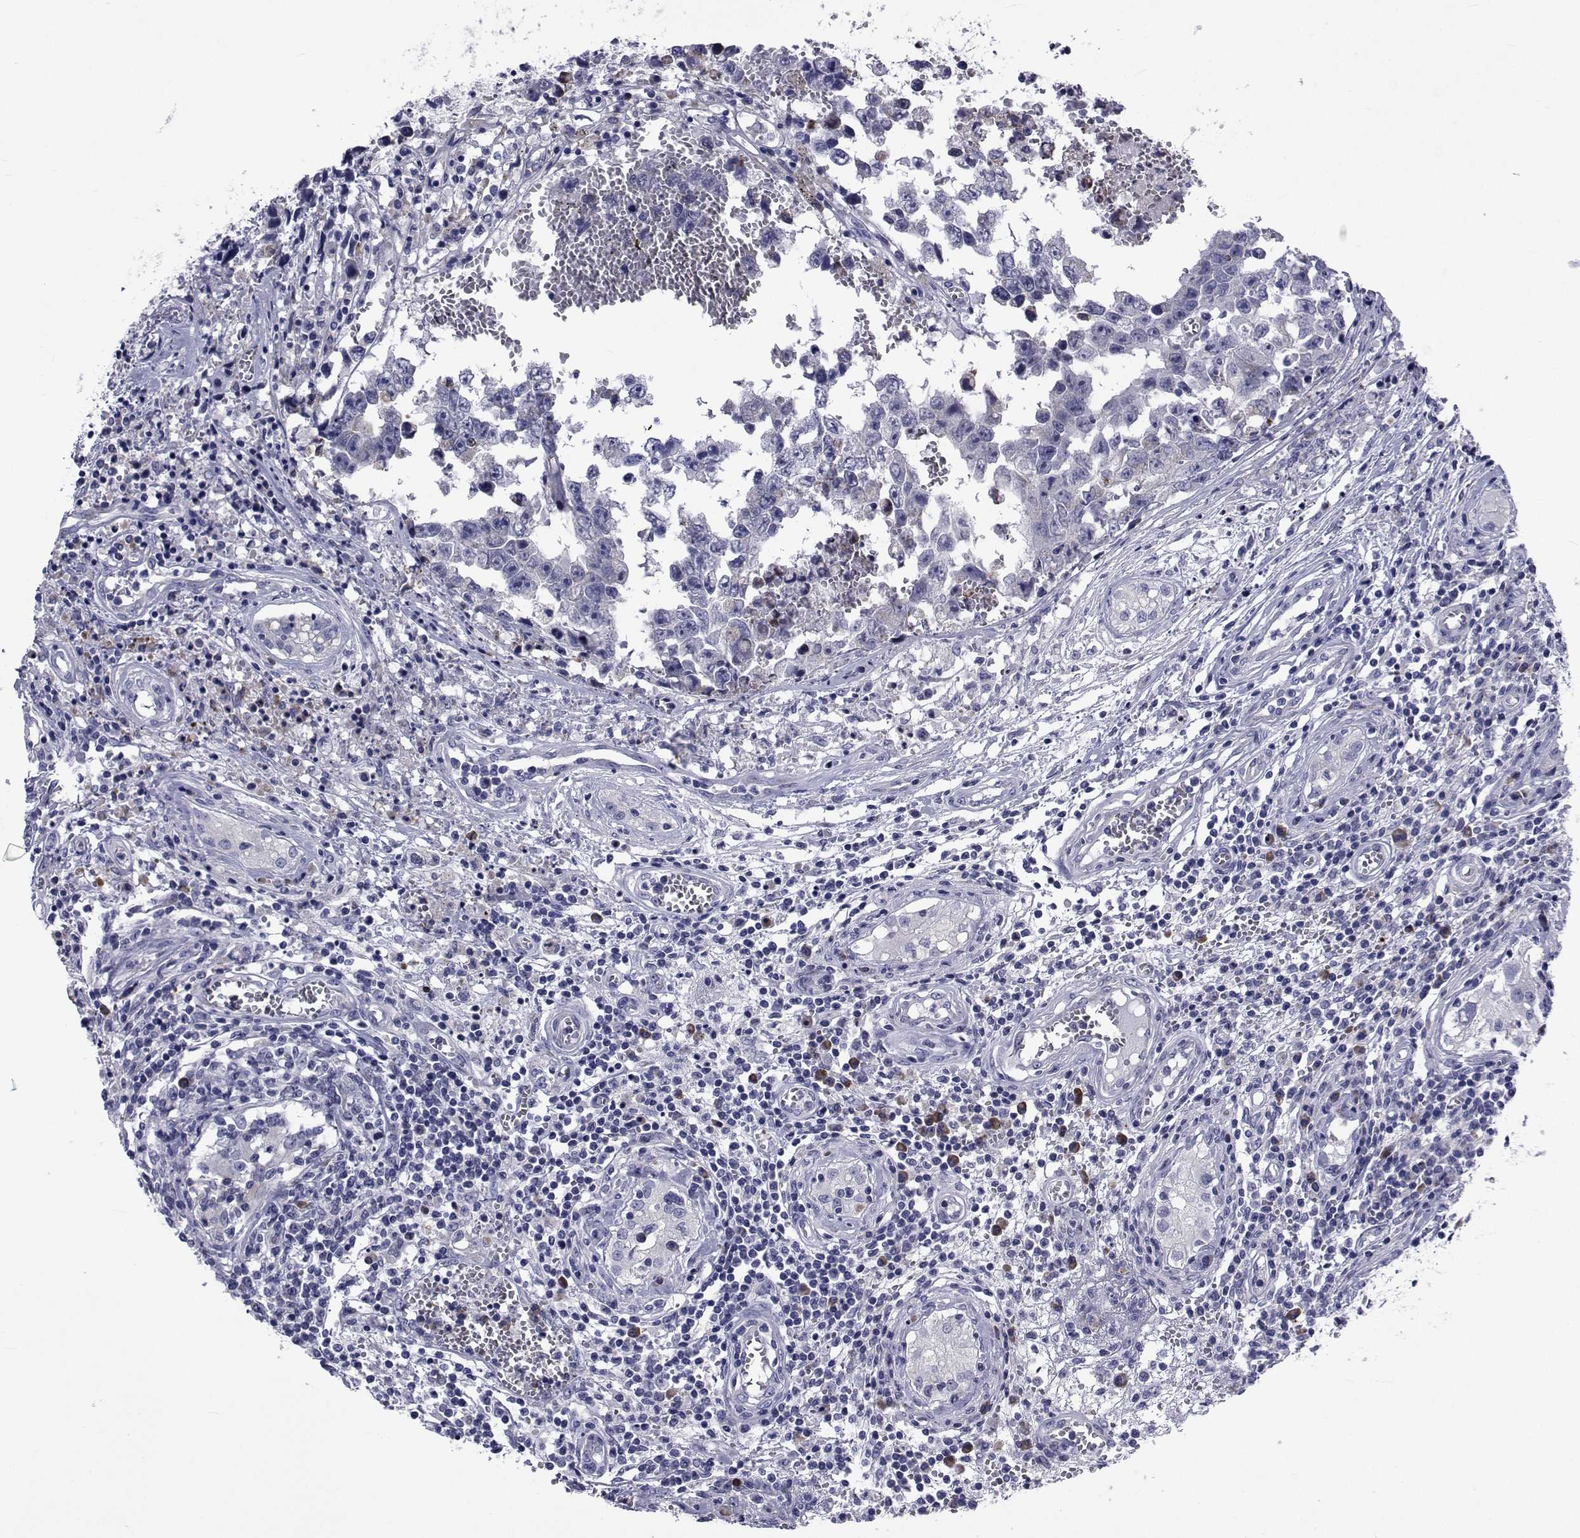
{"staining": {"intensity": "negative", "quantity": "none", "location": "none"}, "tissue": "testis cancer", "cell_type": "Tumor cells", "image_type": "cancer", "snomed": [{"axis": "morphology", "description": "Carcinoma, Embryonal, NOS"}, {"axis": "topography", "description": "Testis"}], "caption": "Immunohistochemistry of human testis embryonal carcinoma exhibits no expression in tumor cells. (DAB immunohistochemistry visualized using brightfield microscopy, high magnification).", "gene": "ROPN1", "patient": {"sex": "male", "age": 36}}